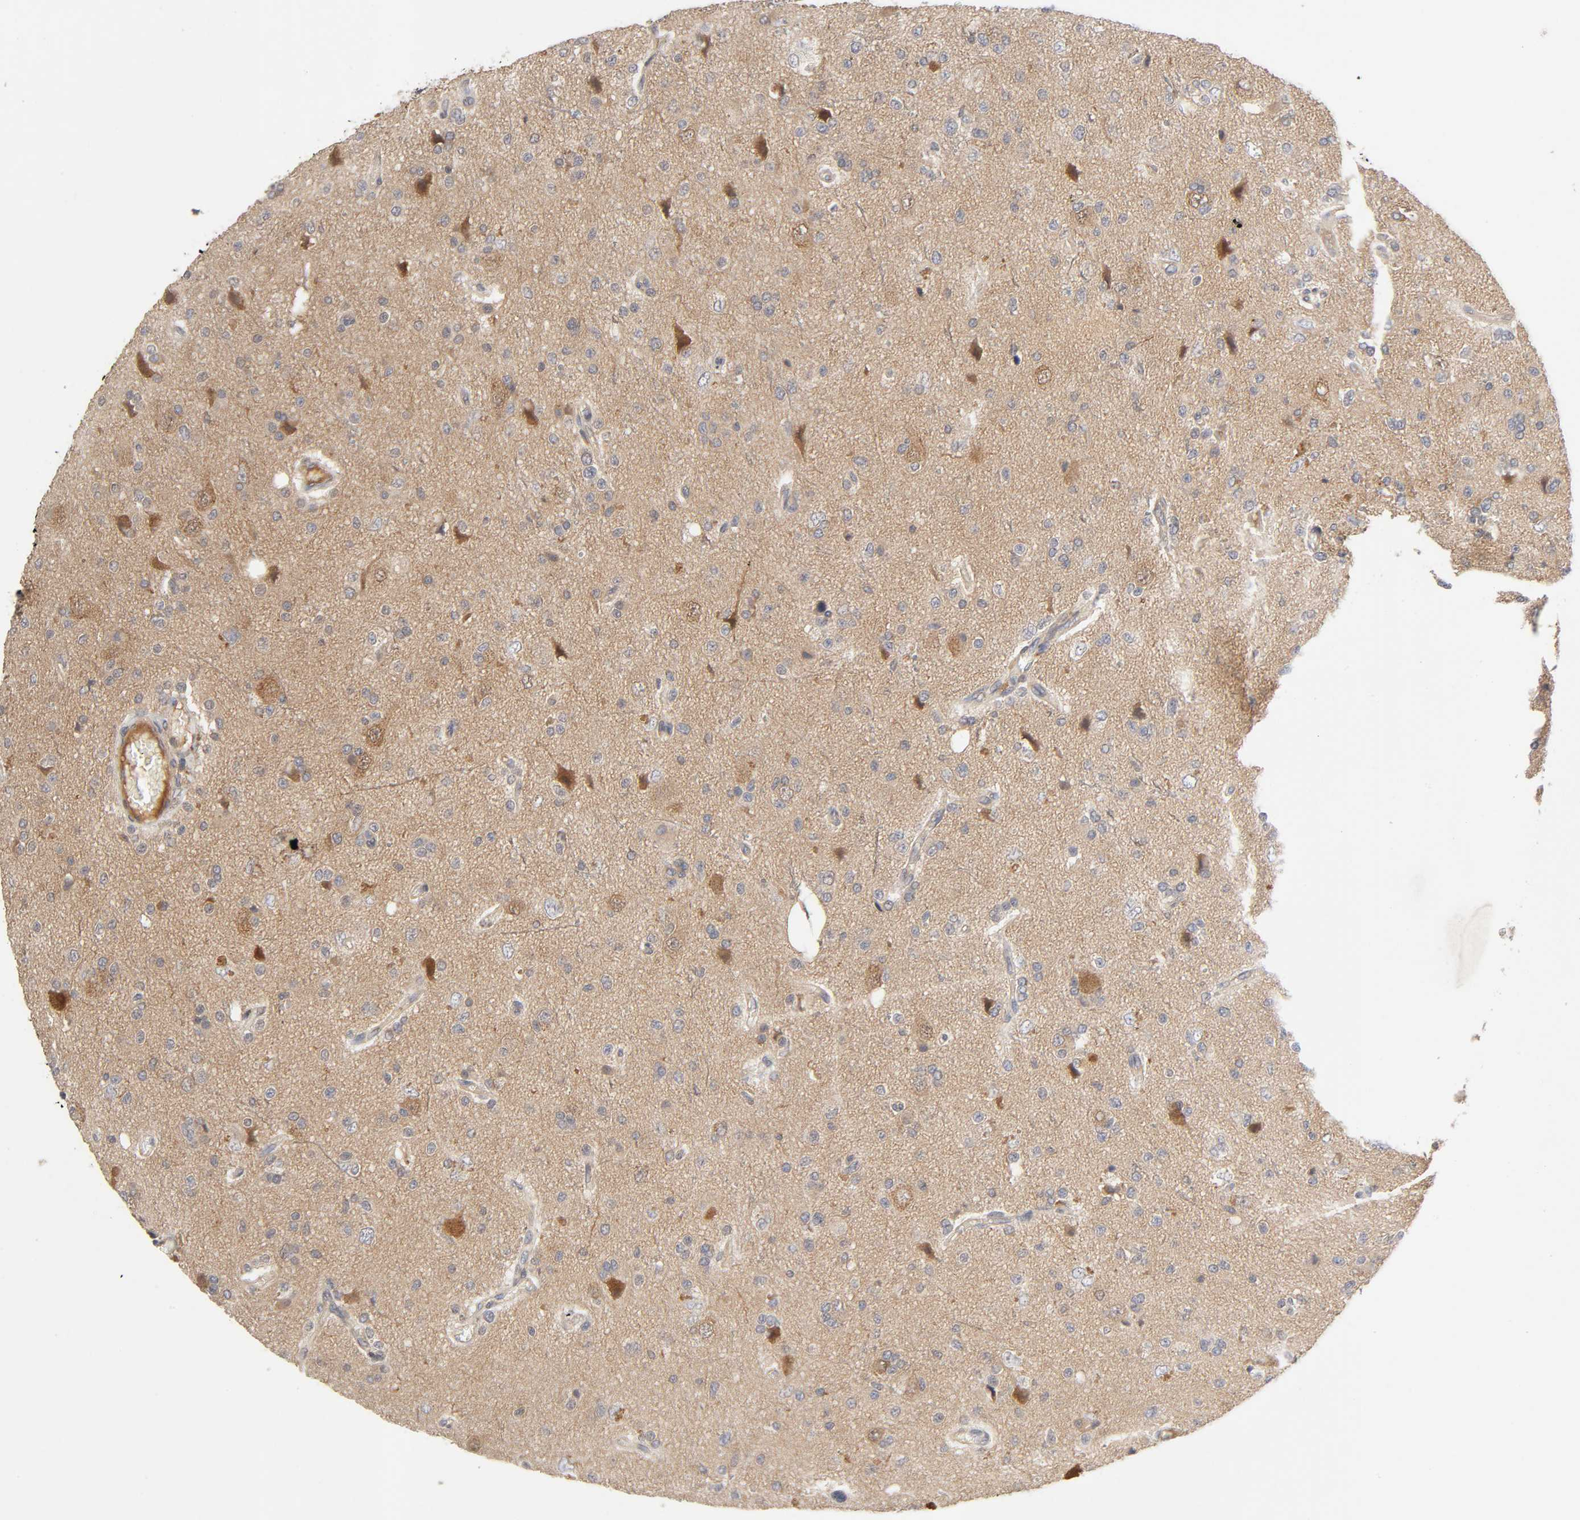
{"staining": {"intensity": "moderate", "quantity": ">75%", "location": "cytoplasmic/membranous"}, "tissue": "glioma", "cell_type": "Tumor cells", "image_type": "cancer", "snomed": [{"axis": "morphology", "description": "Glioma, malignant, High grade"}, {"axis": "topography", "description": "Brain"}], "caption": "Glioma stained for a protein reveals moderate cytoplasmic/membranous positivity in tumor cells.", "gene": "CPB2", "patient": {"sex": "male", "age": 47}}